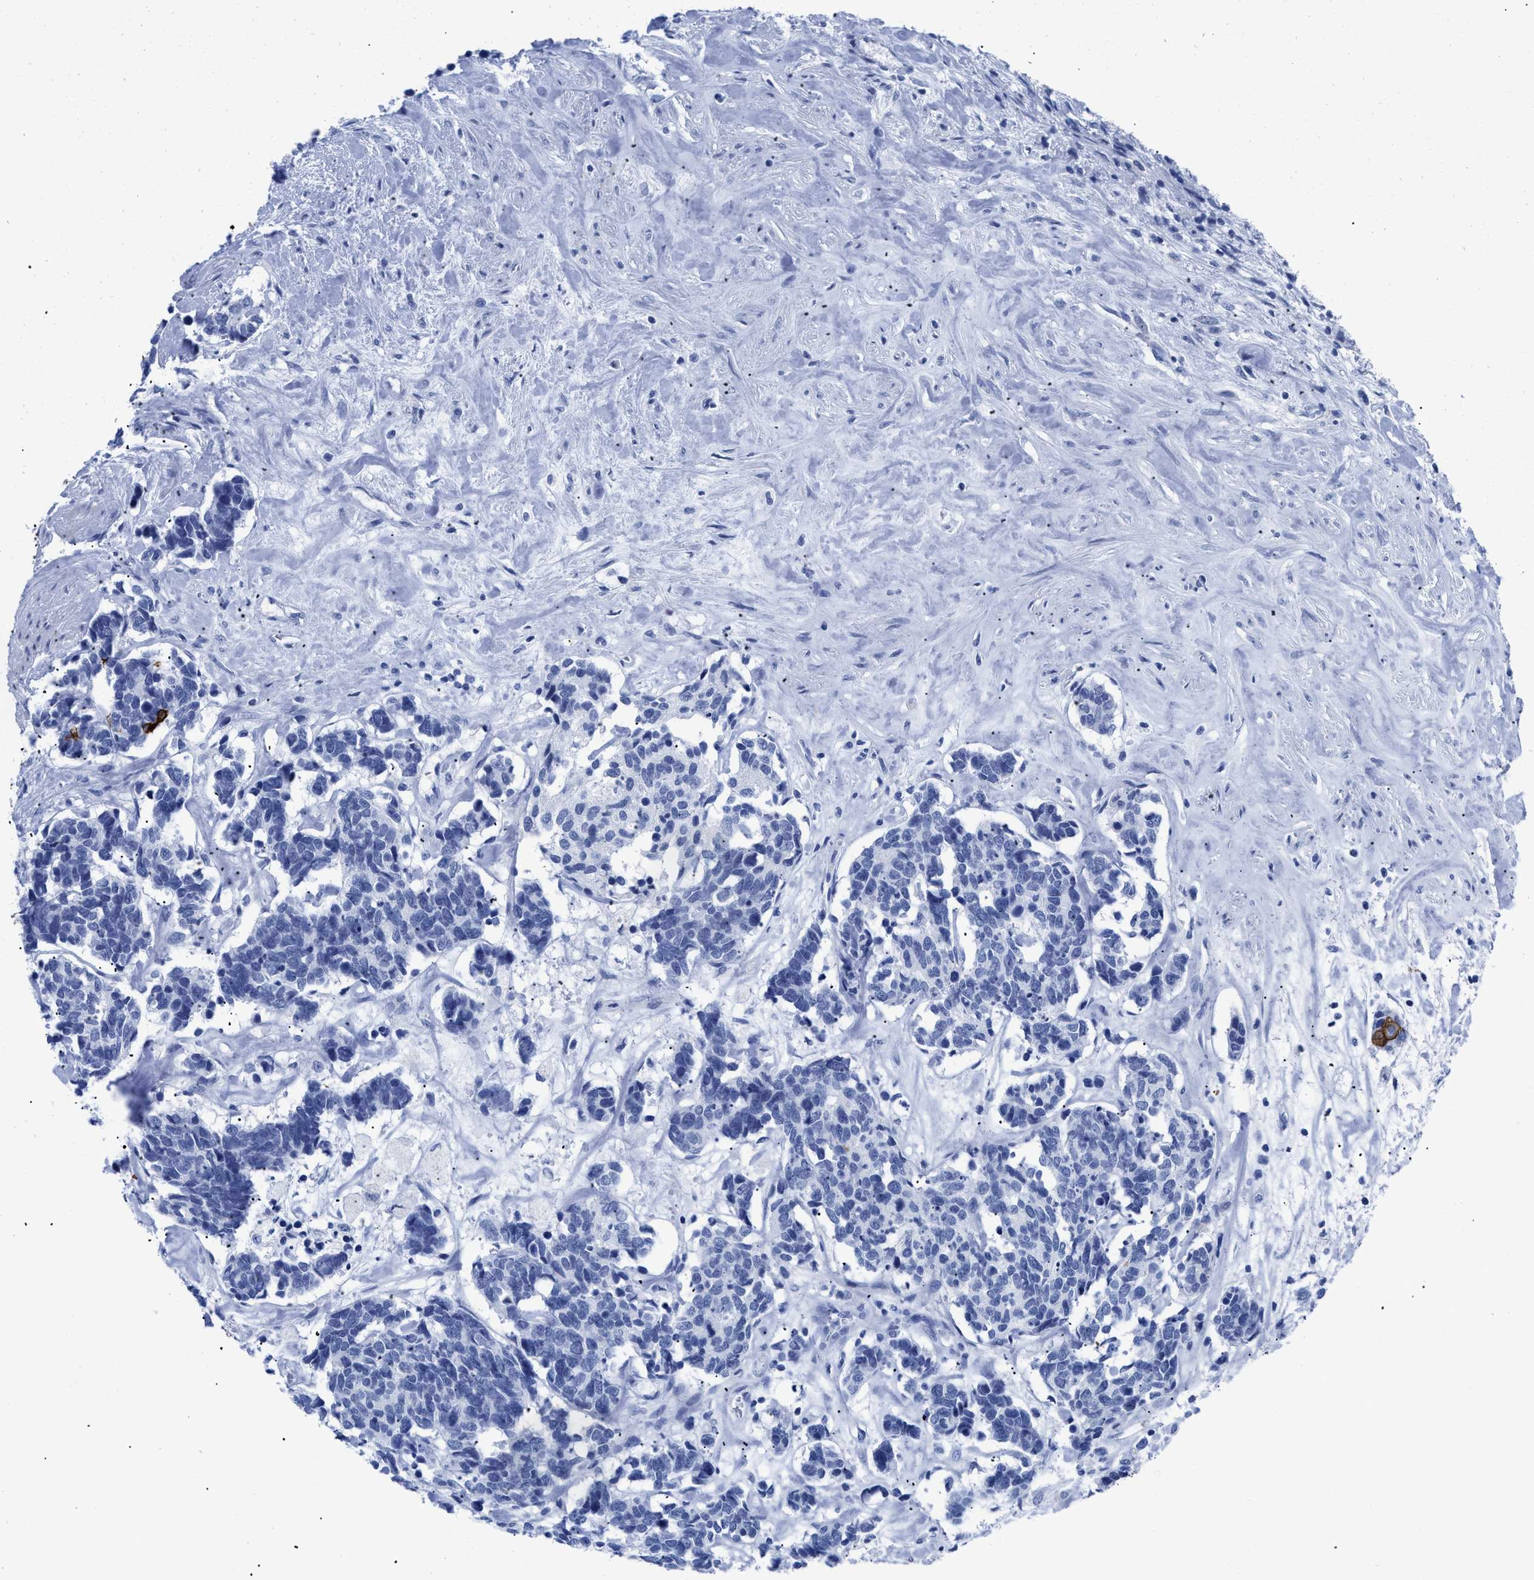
{"staining": {"intensity": "negative", "quantity": "none", "location": "none"}, "tissue": "carcinoid", "cell_type": "Tumor cells", "image_type": "cancer", "snomed": [{"axis": "morphology", "description": "Carcinoma, NOS"}, {"axis": "morphology", "description": "Carcinoid, malignant, NOS"}, {"axis": "topography", "description": "Urinary bladder"}], "caption": "This micrograph is of malignant carcinoid stained with immunohistochemistry to label a protein in brown with the nuclei are counter-stained blue. There is no expression in tumor cells.", "gene": "DUSP26", "patient": {"sex": "male", "age": 57}}